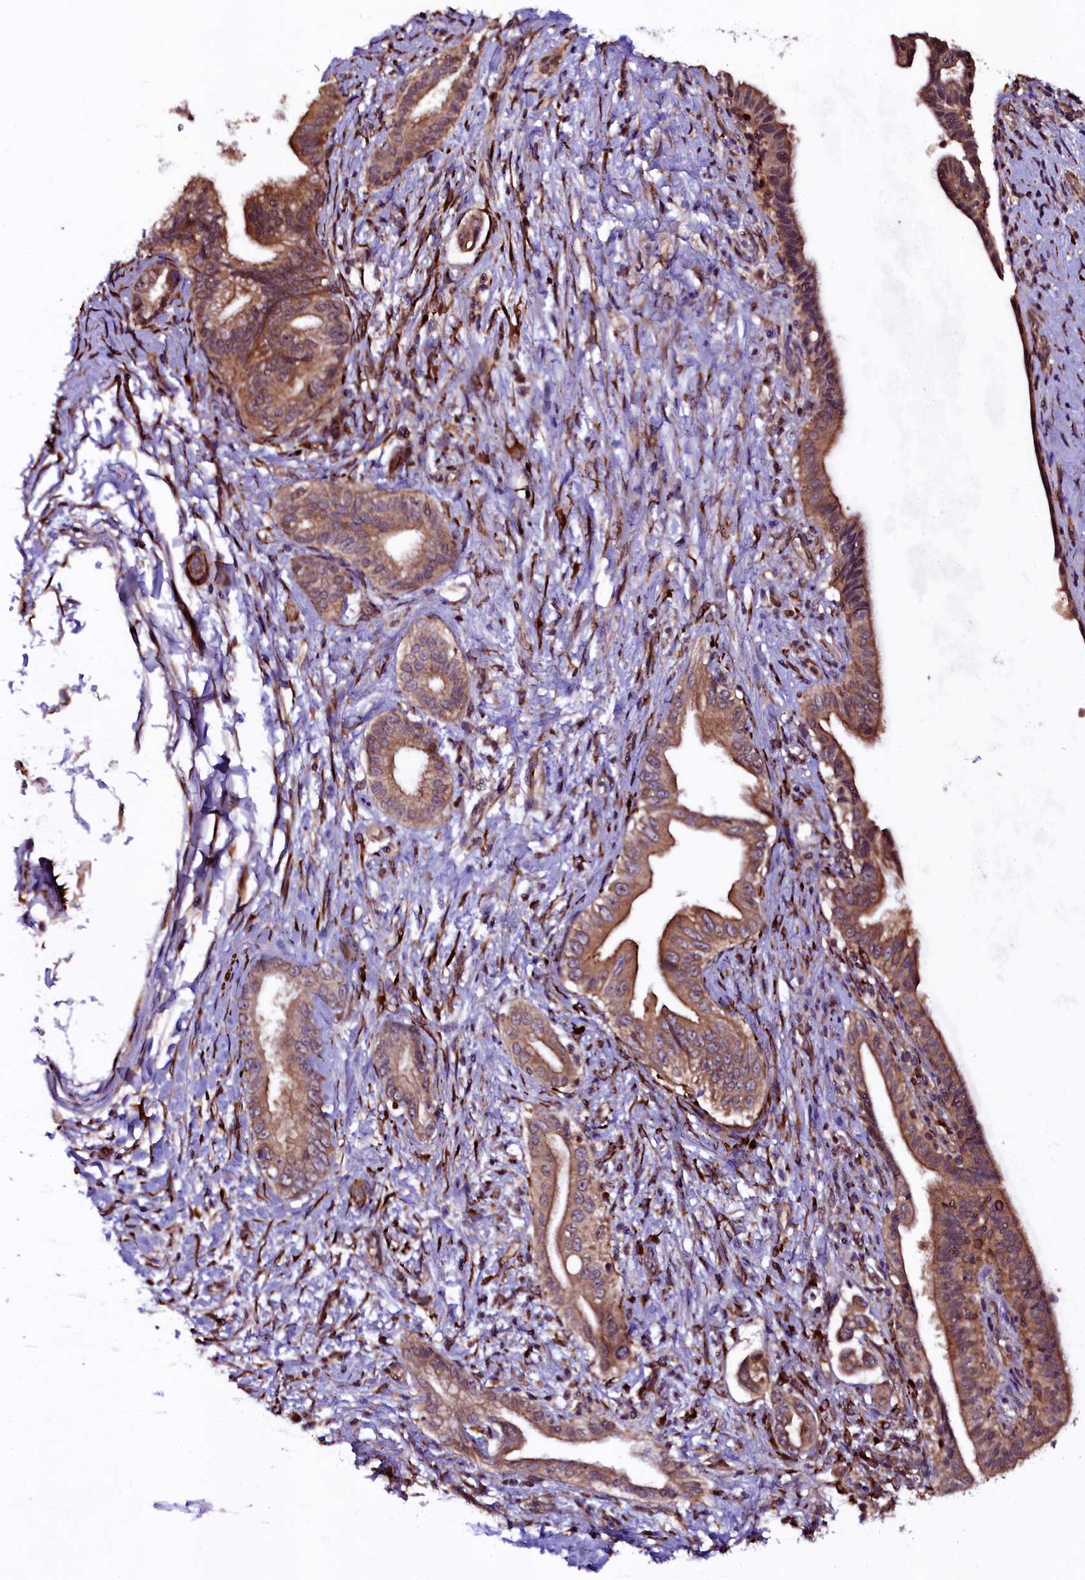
{"staining": {"intensity": "moderate", "quantity": ">75%", "location": "cytoplasmic/membranous"}, "tissue": "pancreatic cancer", "cell_type": "Tumor cells", "image_type": "cancer", "snomed": [{"axis": "morphology", "description": "Adenocarcinoma, NOS"}, {"axis": "topography", "description": "Pancreas"}], "caption": "Immunohistochemistry (DAB (3,3'-diaminobenzidine)) staining of human pancreatic cancer (adenocarcinoma) demonstrates moderate cytoplasmic/membranous protein positivity in approximately >75% of tumor cells.", "gene": "N4BP1", "patient": {"sex": "female", "age": 55}}